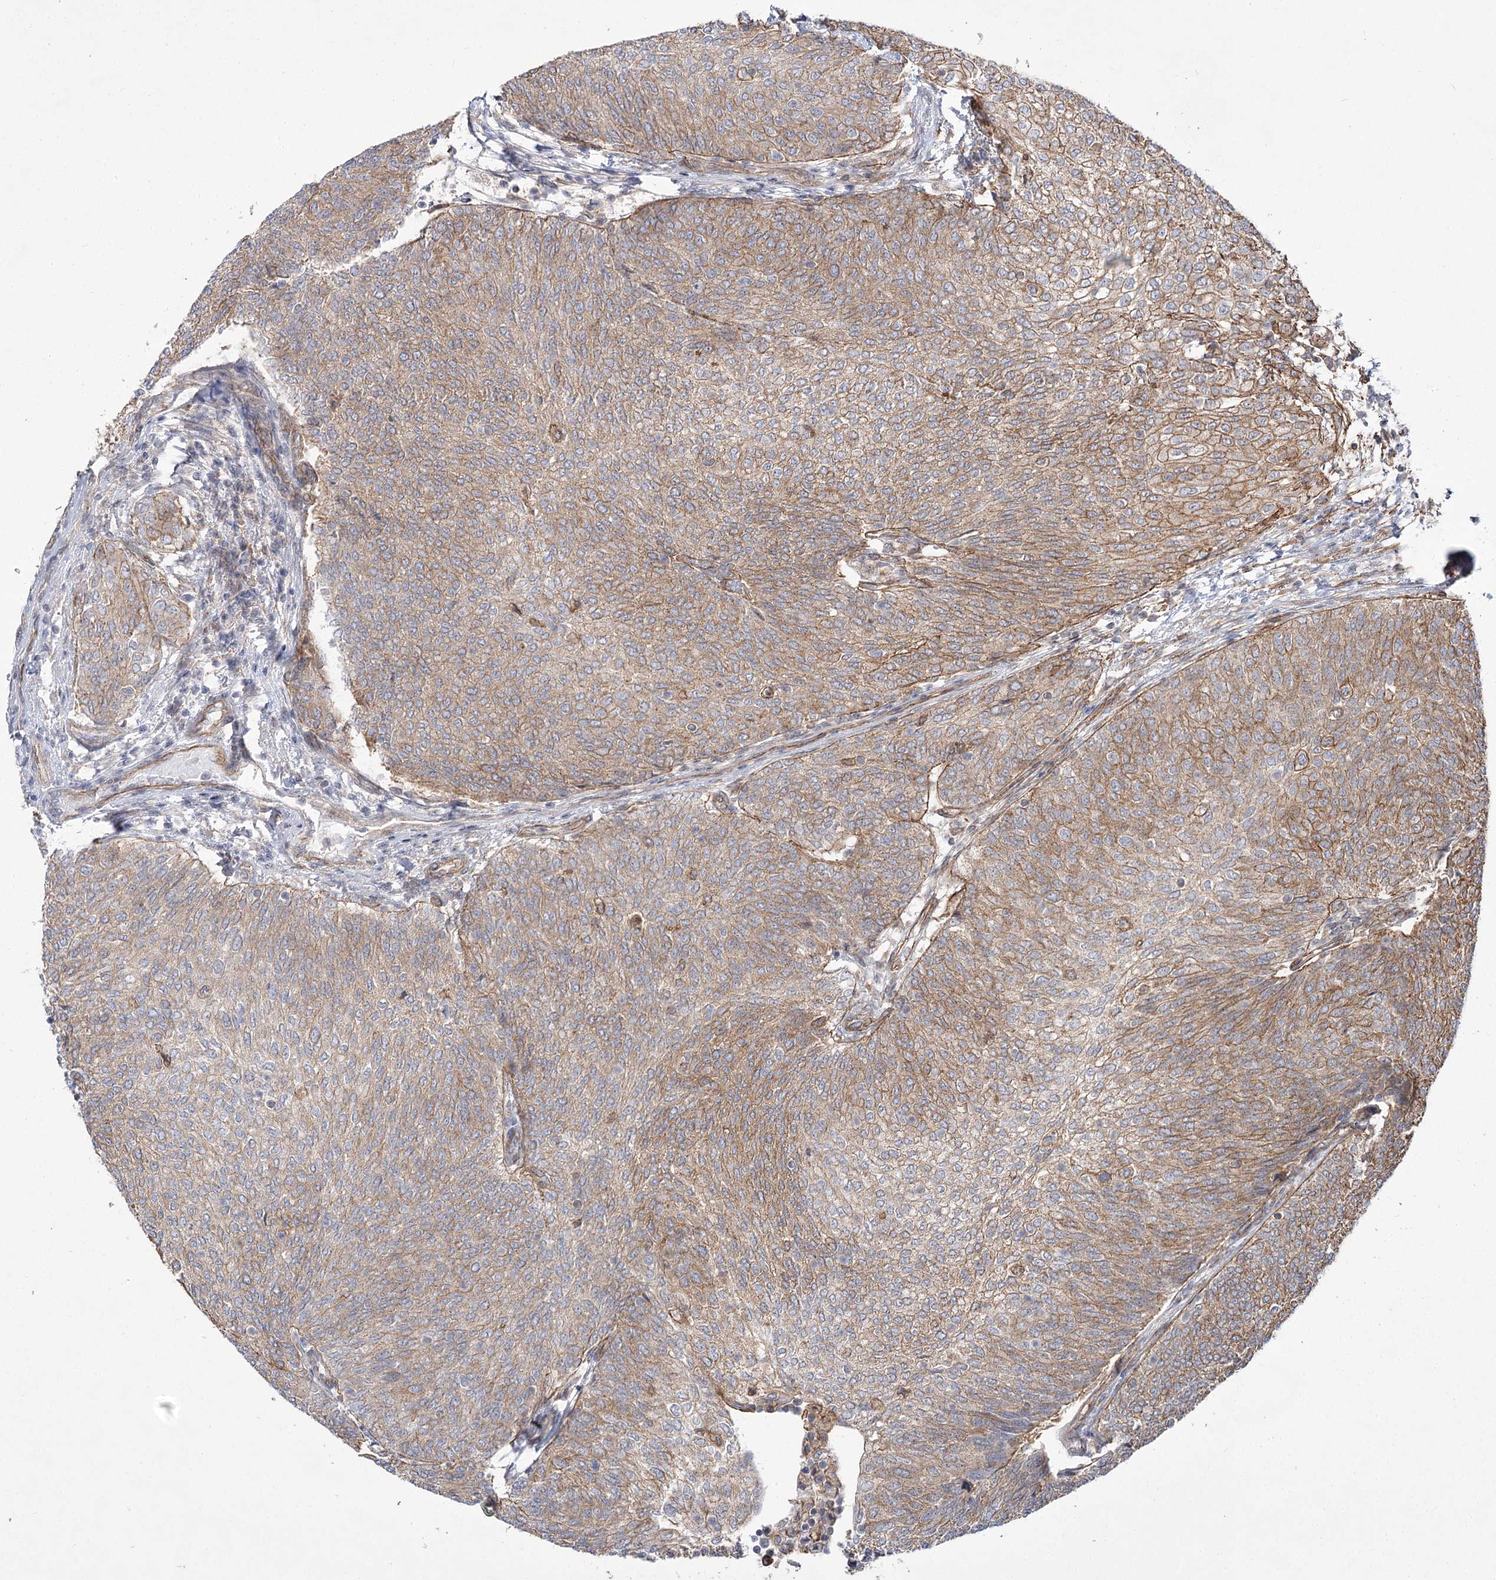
{"staining": {"intensity": "moderate", "quantity": "25%-75%", "location": "cytoplasmic/membranous"}, "tissue": "urothelial cancer", "cell_type": "Tumor cells", "image_type": "cancer", "snomed": [{"axis": "morphology", "description": "Urothelial carcinoma, Low grade"}, {"axis": "topography", "description": "Urinary bladder"}], "caption": "The image exhibits staining of urothelial carcinoma (low-grade), revealing moderate cytoplasmic/membranous protein expression (brown color) within tumor cells.", "gene": "SH3BP5L", "patient": {"sex": "female", "age": 79}}